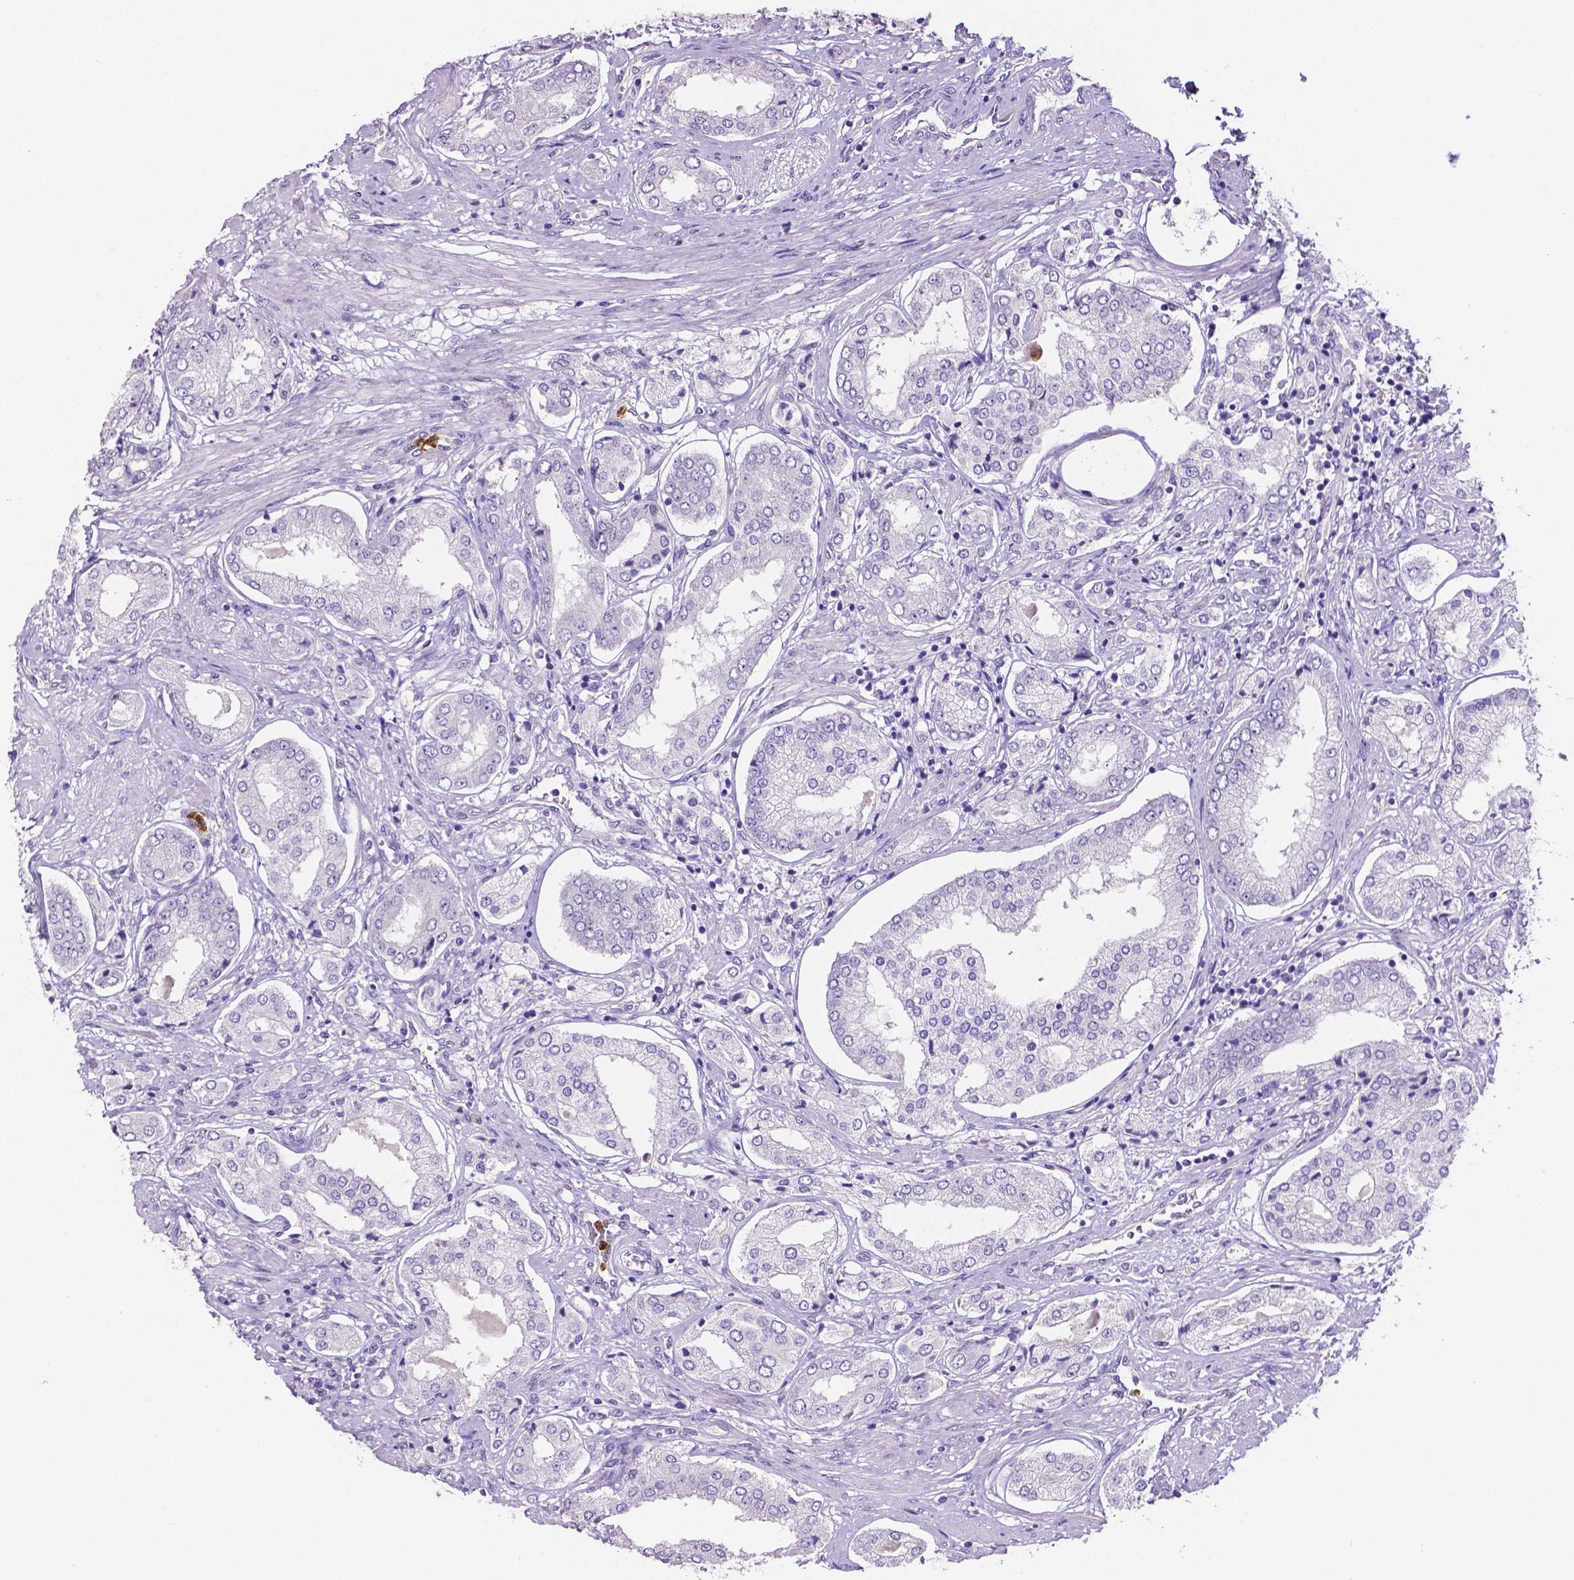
{"staining": {"intensity": "negative", "quantity": "none", "location": "none"}, "tissue": "prostate cancer", "cell_type": "Tumor cells", "image_type": "cancer", "snomed": [{"axis": "morphology", "description": "Adenocarcinoma, NOS"}, {"axis": "topography", "description": "Prostate"}], "caption": "Immunohistochemical staining of prostate cancer (adenocarcinoma) exhibits no significant expression in tumor cells.", "gene": "MMP9", "patient": {"sex": "male", "age": 63}}